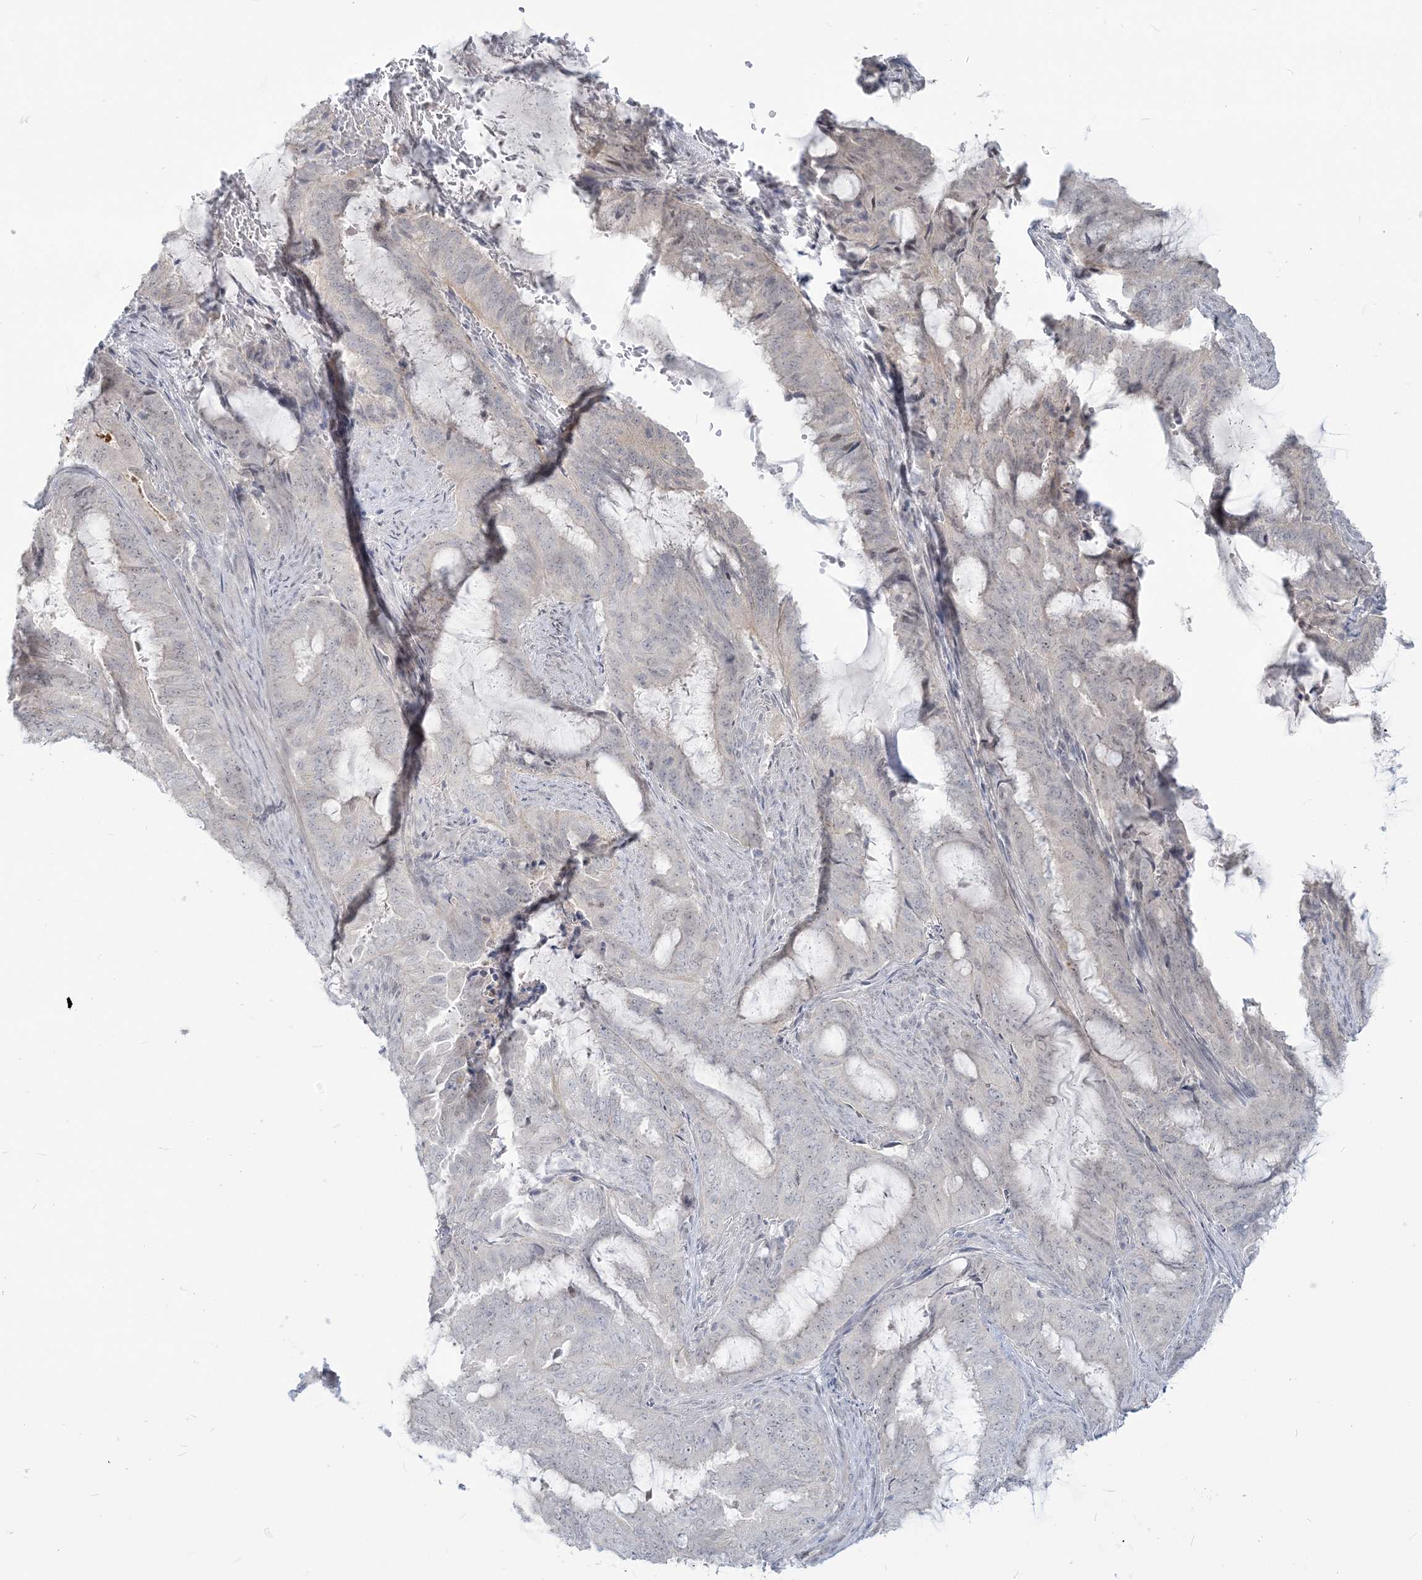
{"staining": {"intensity": "negative", "quantity": "none", "location": "none"}, "tissue": "endometrial cancer", "cell_type": "Tumor cells", "image_type": "cancer", "snomed": [{"axis": "morphology", "description": "Adenocarcinoma, NOS"}, {"axis": "topography", "description": "Endometrium"}], "caption": "Histopathology image shows no protein positivity in tumor cells of endometrial cancer (adenocarcinoma) tissue.", "gene": "SDAD1", "patient": {"sex": "female", "age": 51}}